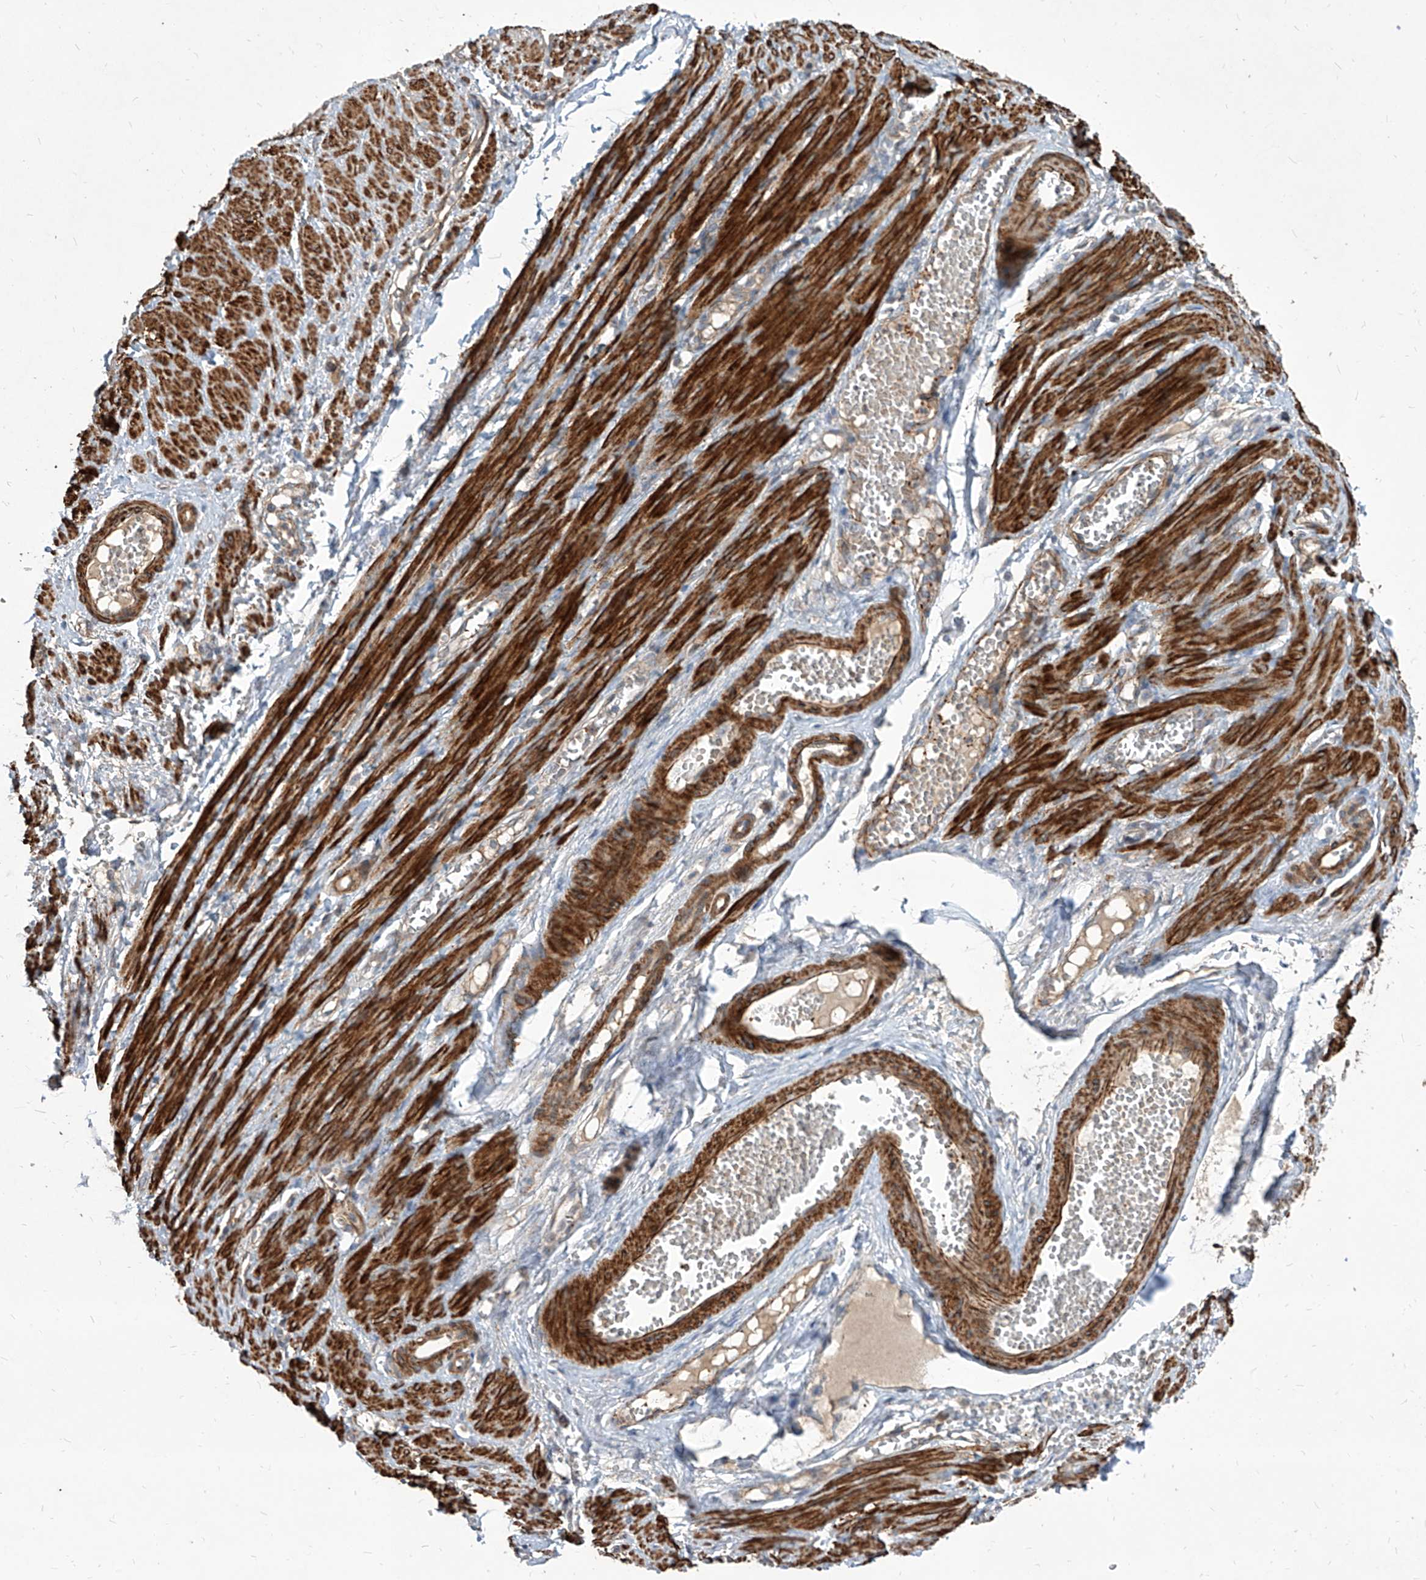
{"staining": {"intensity": "negative", "quantity": "none", "location": "none"}, "tissue": "adipose tissue", "cell_type": "Adipocytes", "image_type": "normal", "snomed": [{"axis": "morphology", "description": "Normal tissue, NOS"}, {"axis": "topography", "description": "Smooth muscle"}, {"axis": "topography", "description": "Peripheral nerve tissue"}], "caption": "High power microscopy histopathology image of an immunohistochemistry photomicrograph of benign adipose tissue, revealing no significant expression in adipocytes.", "gene": "FAM83B", "patient": {"sex": "female", "age": 39}}